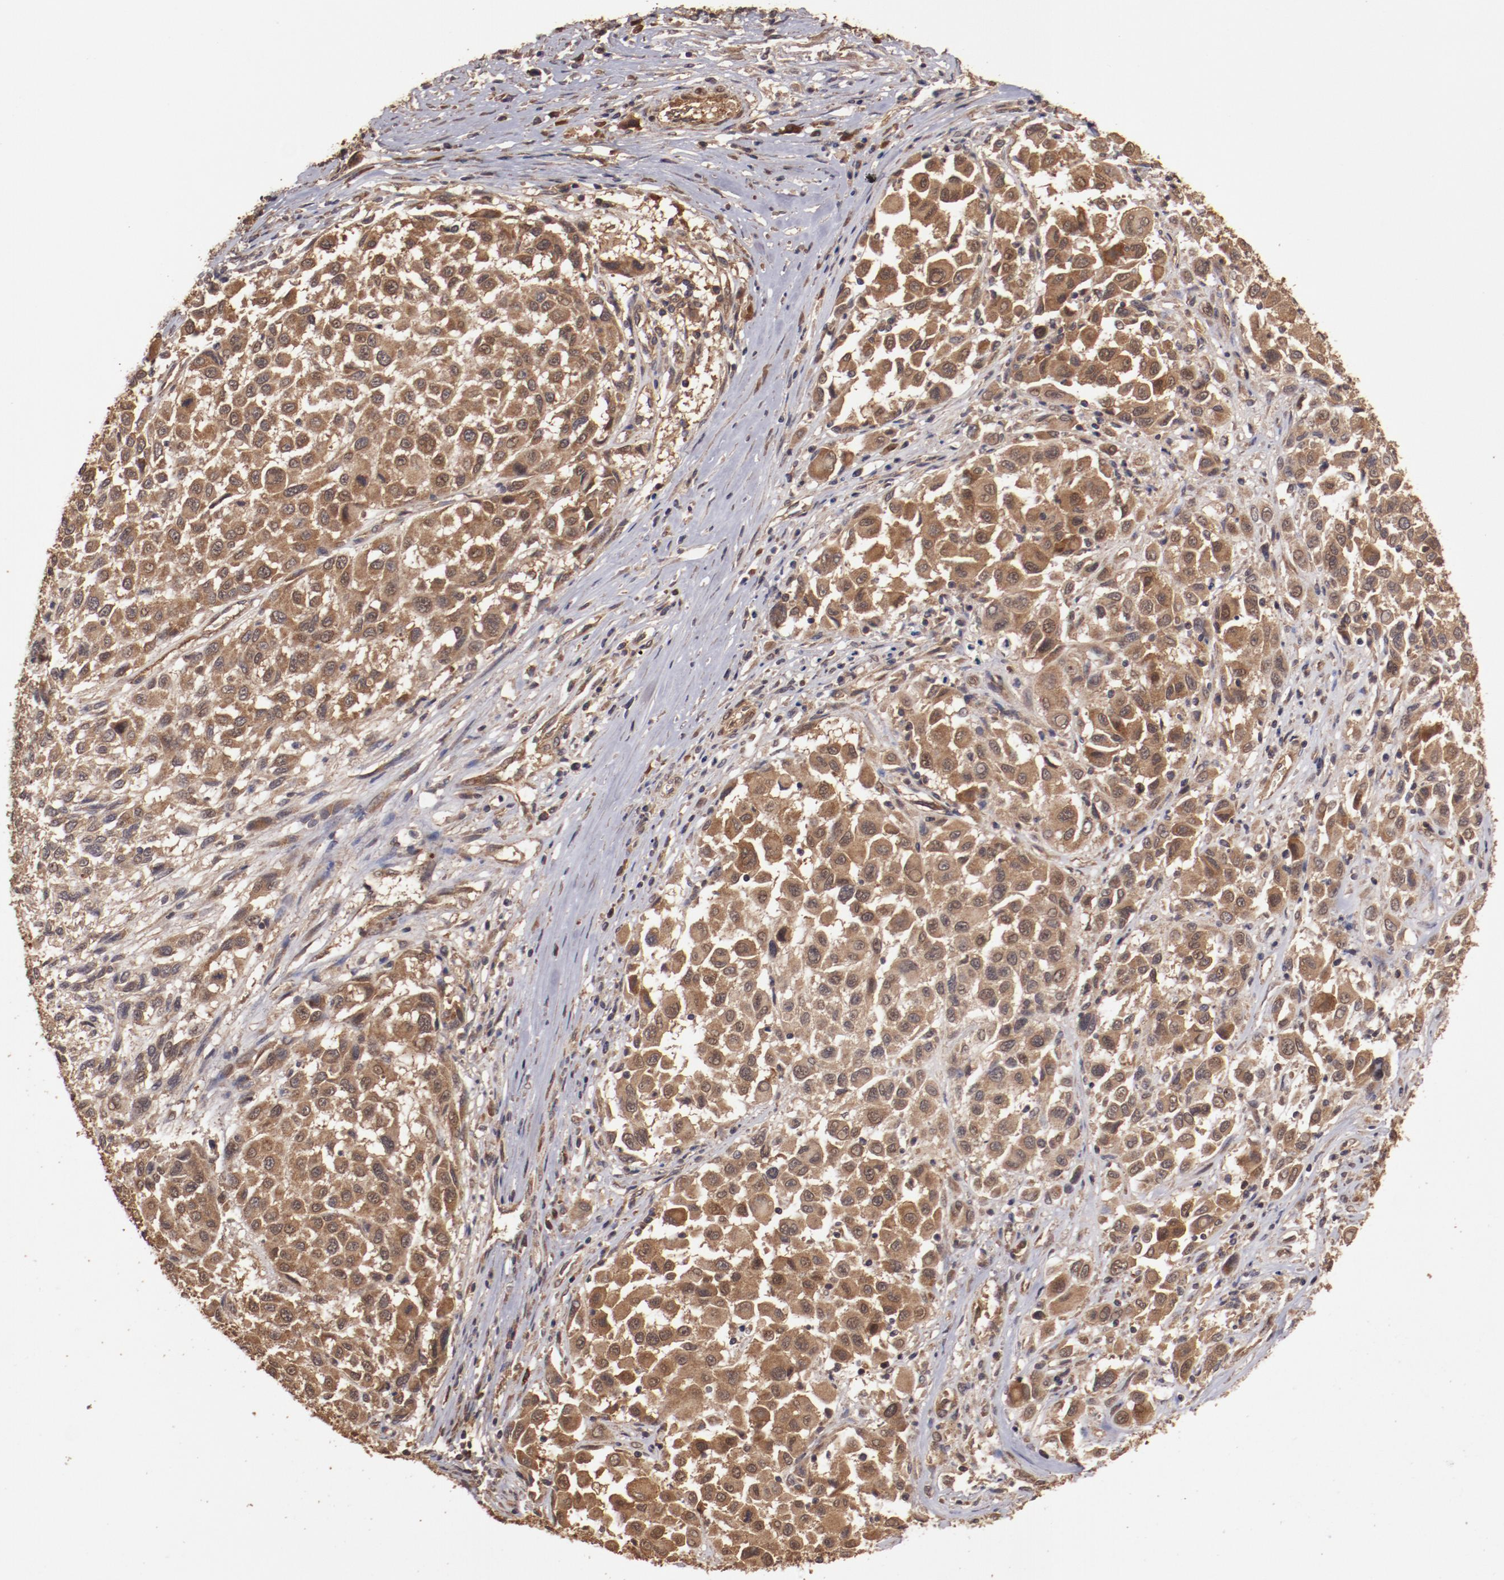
{"staining": {"intensity": "strong", "quantity": ">75%", "location": "cytoplasmic/membranous"}, "tissue": "melanoma", "cell_type": "Tumor cells", "image_type": "cancer", "snomed": [{"axis": "morphology", "description": "Malignant melanoma, Metastatic site"}, {"axis": "topography", "description": "Lymph node"}], "caption": "A histopathology image of melanoma stained for a protein reveals strong cytoplasmic/membranous brown staining in tumor cells. Ihc stains the protein of interest in brown and the nuclei are stained blue.", "gene": "TXNDC16", "patient": {"sex": "male", "age": 61}}